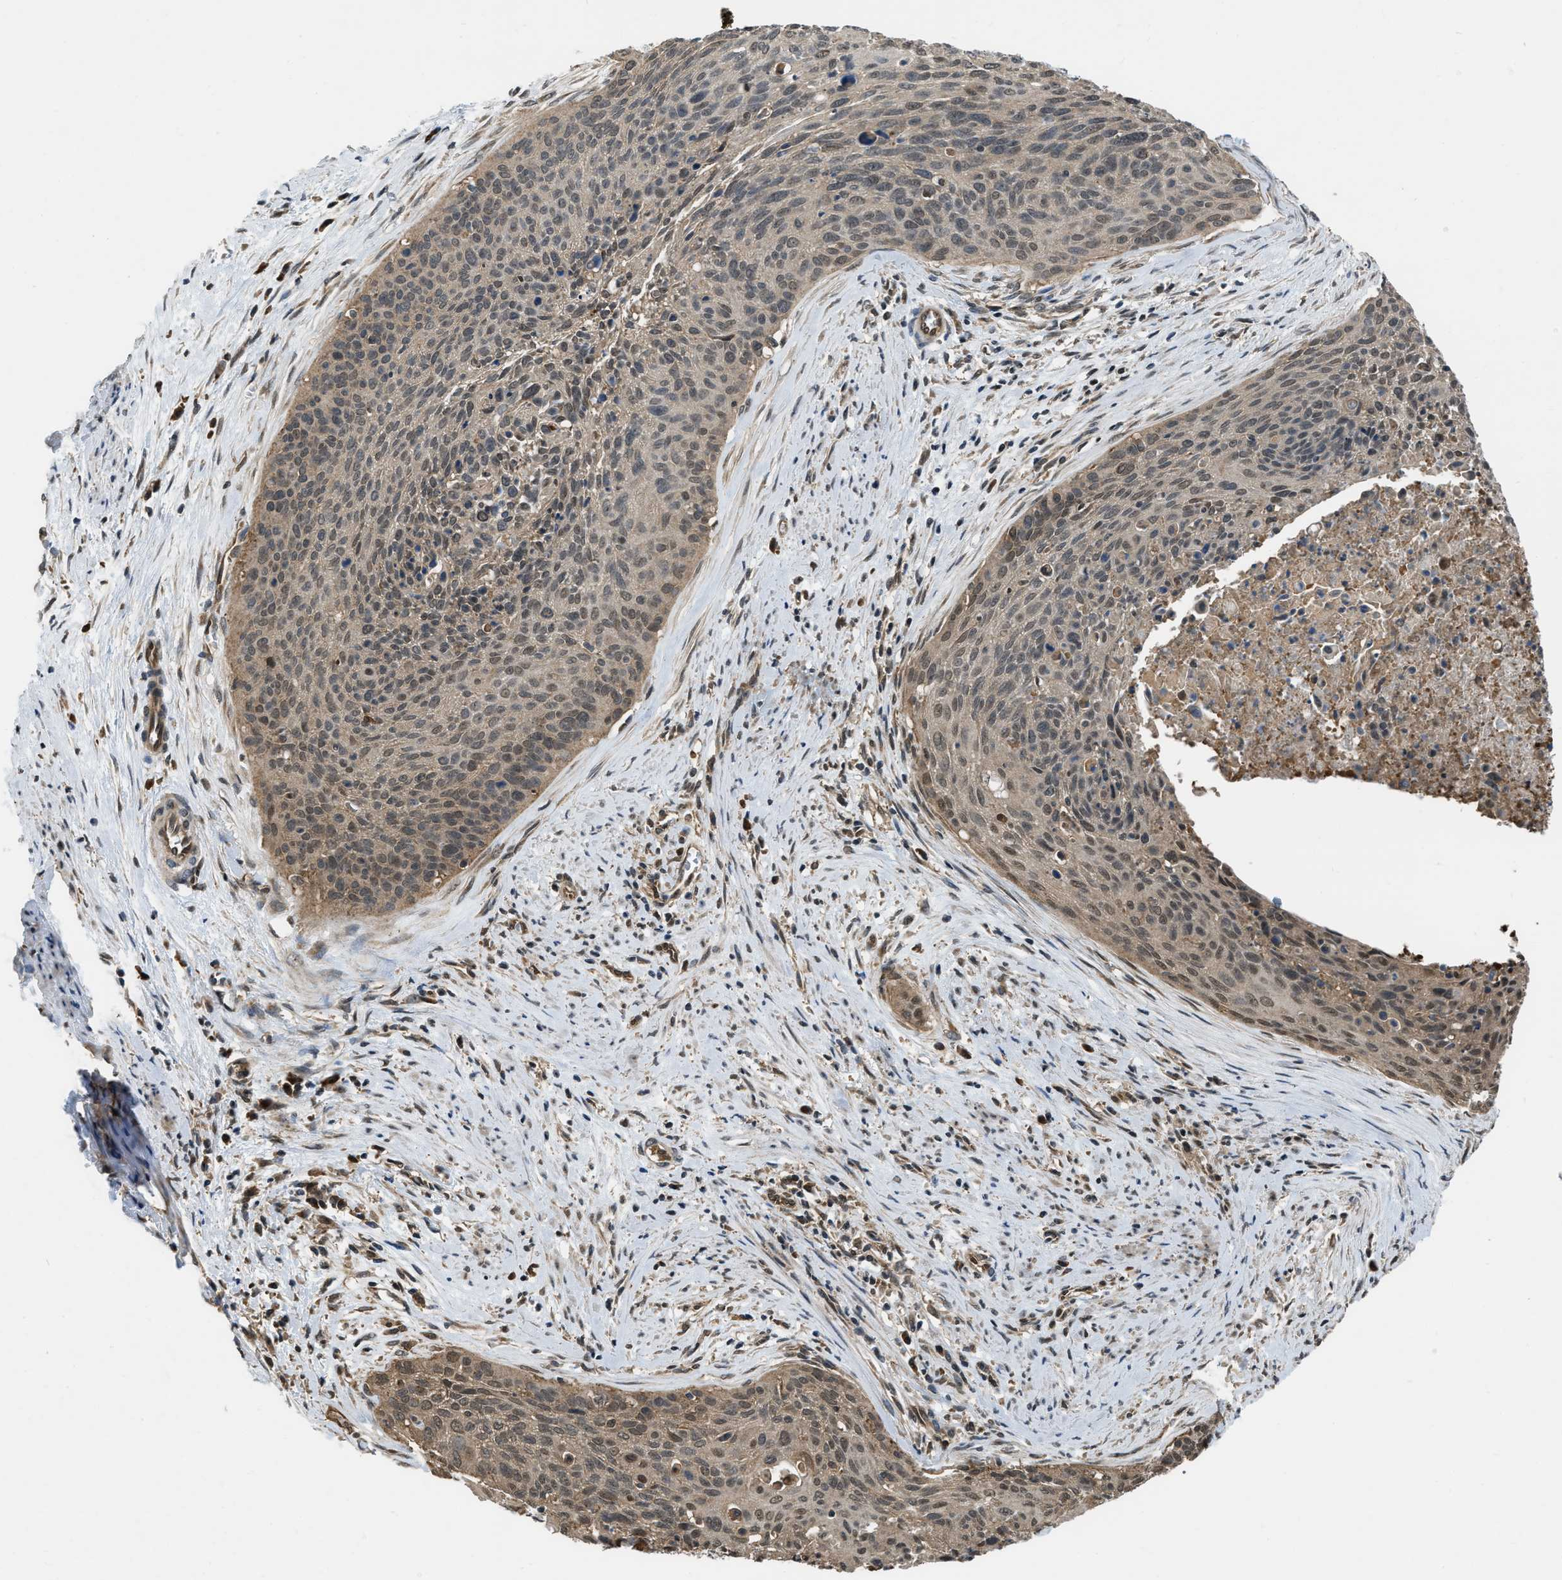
{"staining": {"intensity": "moderate", "quantity": ">75%", "location": "cytoplasmic/membranous,nuclear"}, "tissue": "cervical cancer", "cell_type": "Tumor cells", "image_type": "cancer", "snomed": [{"axis": "morphology", "description": "Squamous cell carcinoma, NOS"}, {"axis": "topography", "description": "Cervix"}], "caption": "Protein staining exhibits moderate cytoplasmic/membranous and nuclear staining in approximately >75% of tumor cells in squamous cell carcinoma (cervical).", "gene": "BCL7C", "patient": {"sex": "female", "age": 55}}